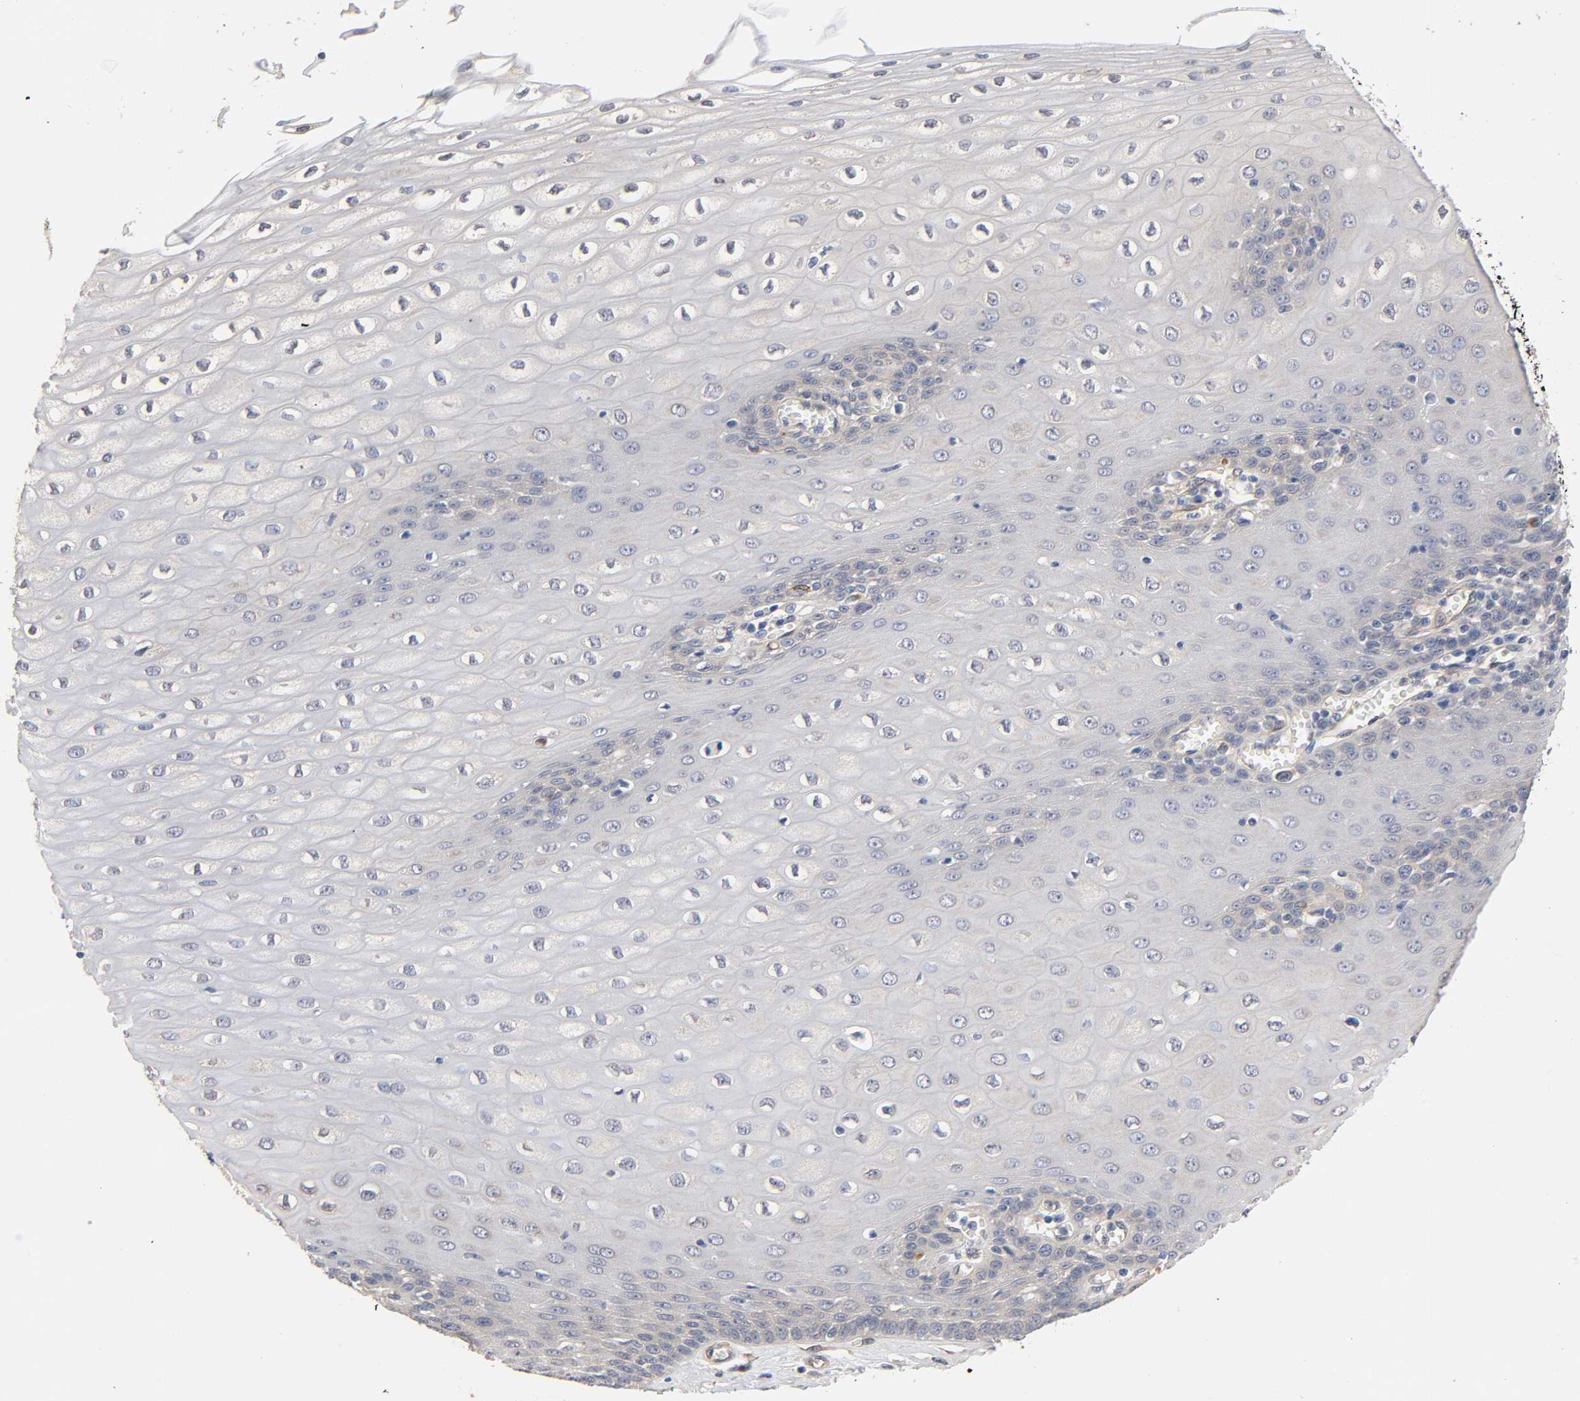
{"staining": {"intensity": "negative", "quantity": "none", "location": "none"}, "tissue": "esophagus", "cell_type": "Squamous epithelial cells", "image_type": "normal", "snomed": [{"axis": "morphology", "description": "Normal tissue, NOS"}, {"axis": "morphology", "description": "Squamous cell carcinoma, NOS"}, {"axis": "topography", "description": "Esophagus"}], "caption": "Immunohistochemistry (IHC) micrograph of benign esophagus stained for a protein (brown), which displays no staining in squamous epithelial cells. (DAB IHC with hematoxylin counter stain).", "gene": "RAB13", "patient": {"sex": "male", "age": 65}}